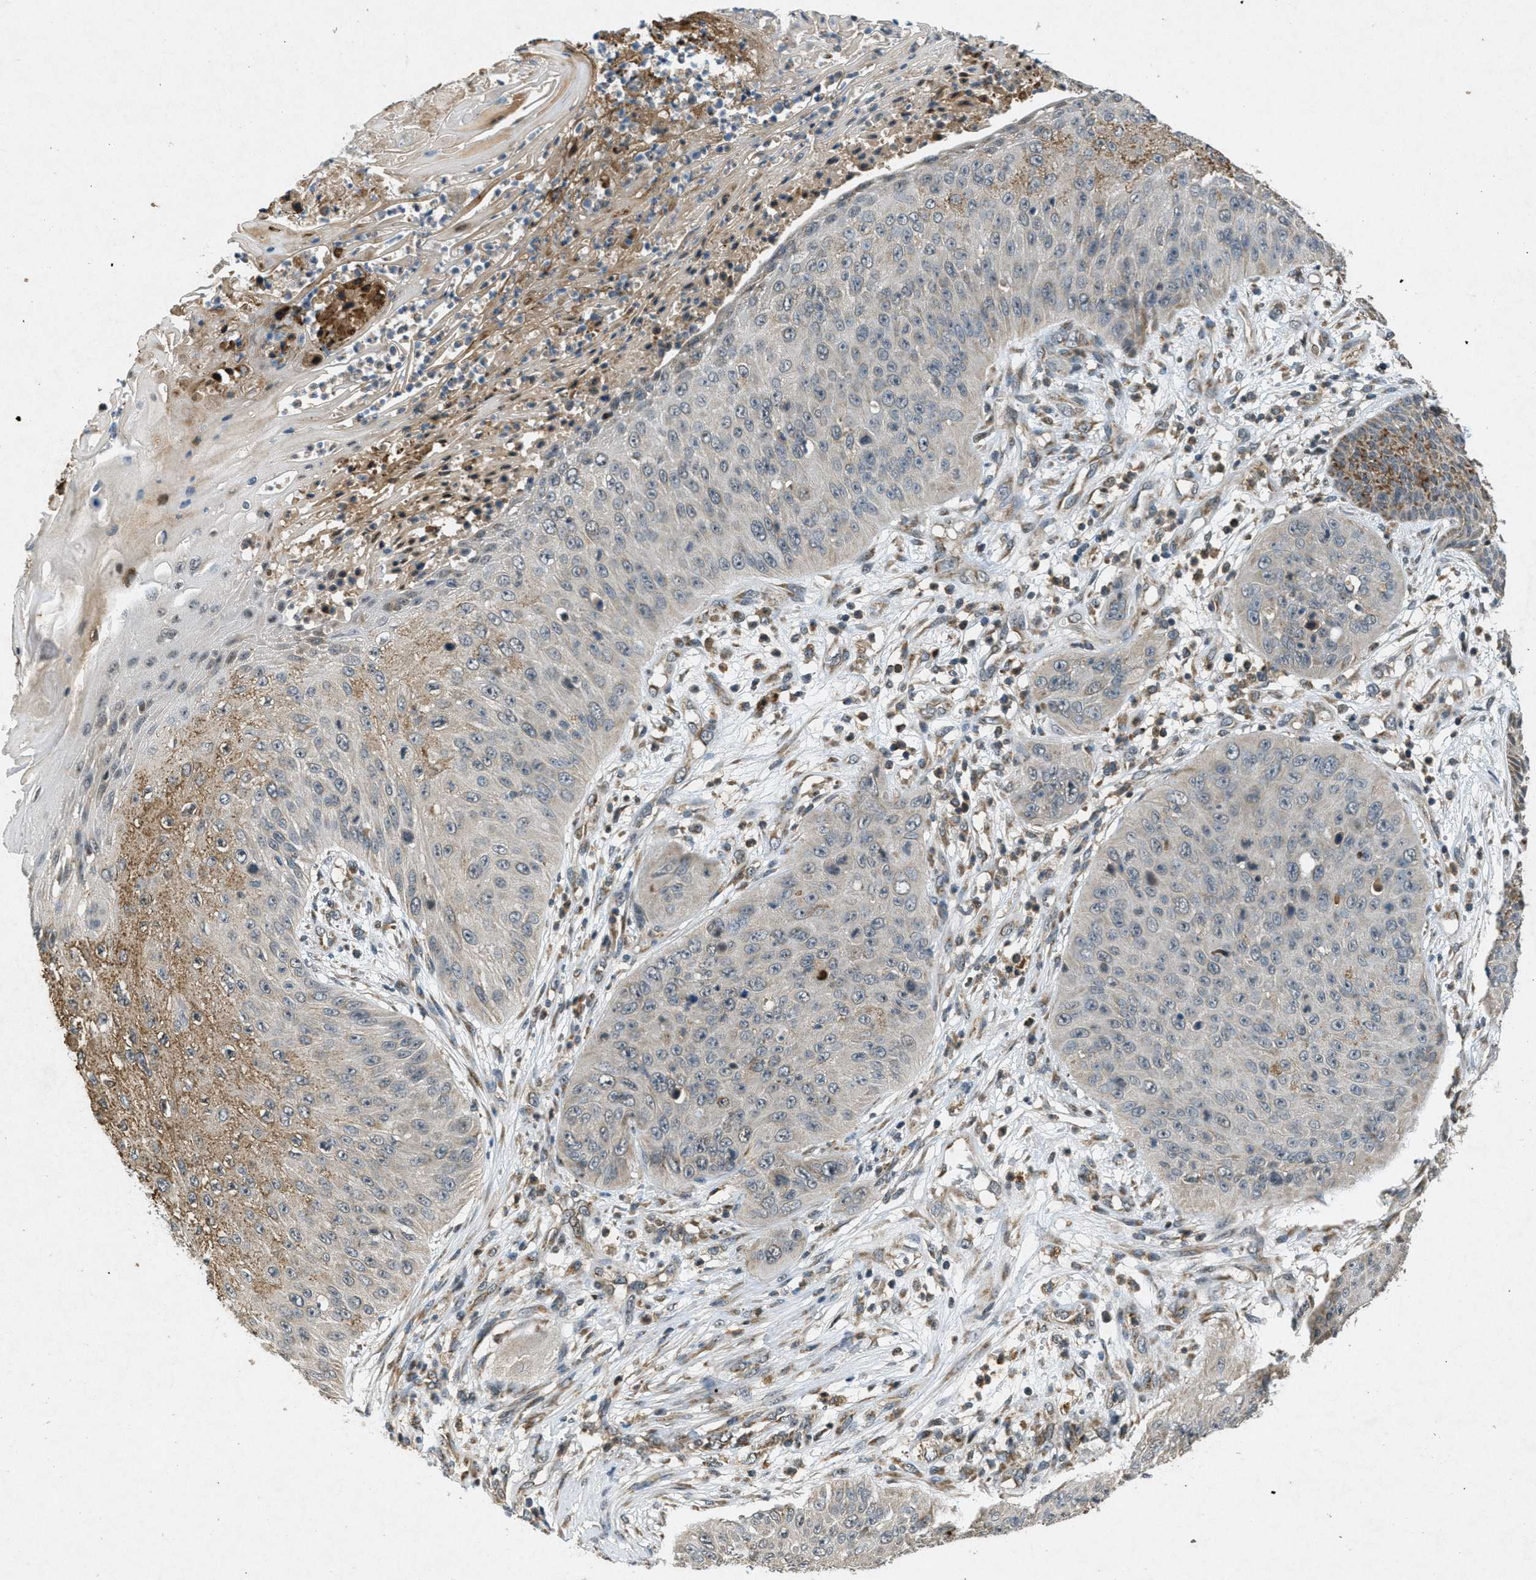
{"staining": {"intensity": "moderate", "quantity": "25%-75%", "location": "cytoplasmic/membranous"}, "tissue": "skin cancer", "cell_type": "Tumor cells", "image_type": "cancer", "snomed": [{"axis": "morphology", "description": "Squamous cell carcinoma, NOS"}, {"axis": "topography", "description": "Skin"}], "caption": "Immunohistochemical staining of human skin cancer (squamous cell carcinoma) shows medium levels of moderate cytoplasmic/membranous protein staining in approximately 25%-75% of tumor cells.", "gene": "PPP1R15A", "patient": {"sex": "female", "age": 80}}